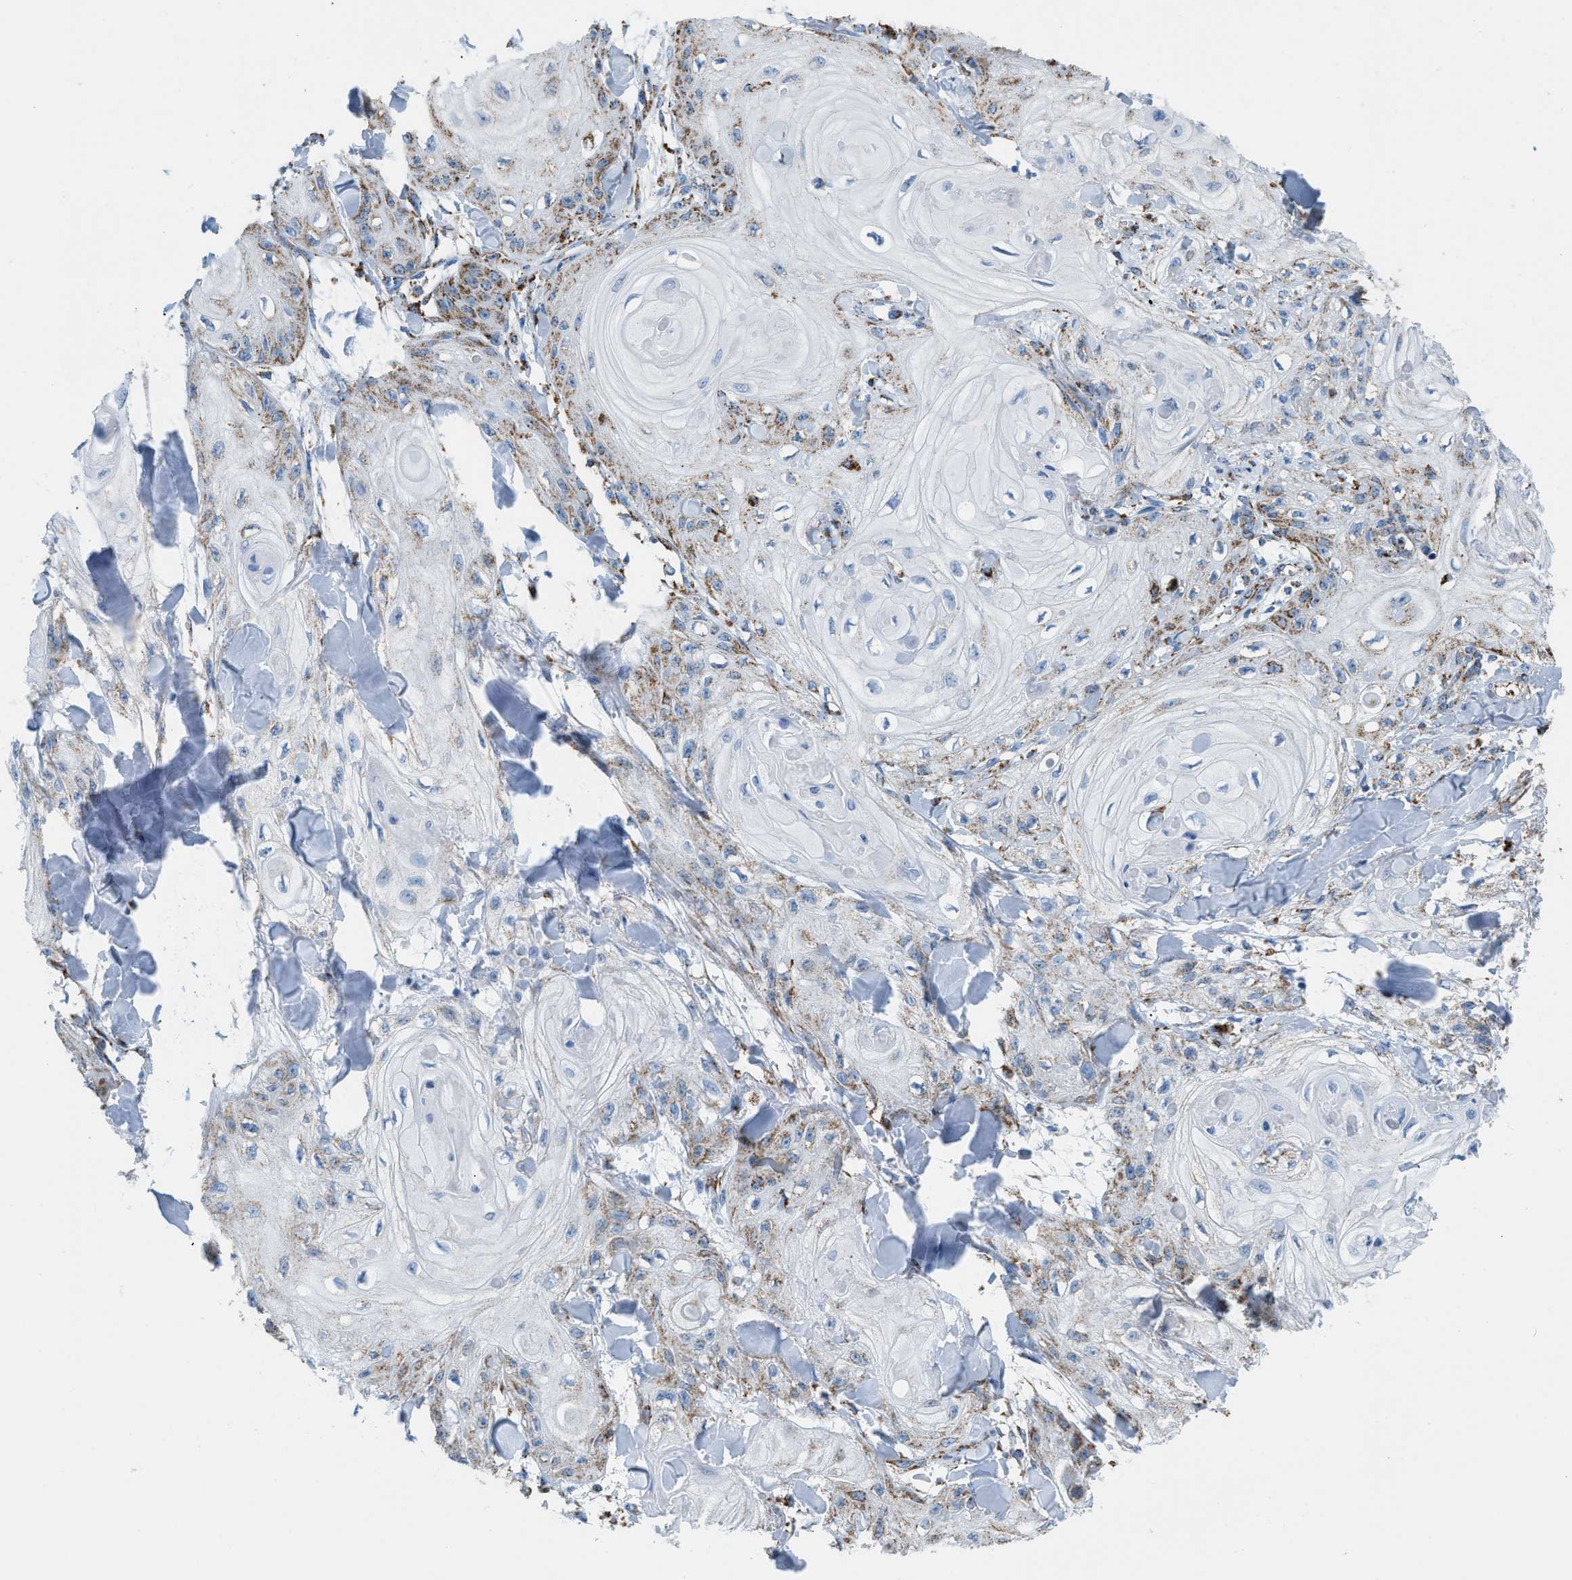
{"staining": {"intensity": "moderate", "quantity": "25%-75%", "location": "cytoplasmic/membranous"}, "tissue": "skin cancer", "cell_type": "Tumor cells", "image_type": "cancer", "snomed": [{"axis": "morphology", "description": "Squamous cell carcinoma, NOS"}, {"axis": "topography", "description": "Skin"}], "caption": "Immunohistochemistry (DAB (3,3'-diaminobenzidine)) staining of human skin squamous cell carcinoma demonstrates moderate cytoplasmic/membranous protein positivity in about 25%-75% of tumor cells. Immunohistochemistry stains the protein of interest in brown and the nuclei are stained blue.", "gene": "ETFB", "patient": {"sex": "male", "age": 74}}